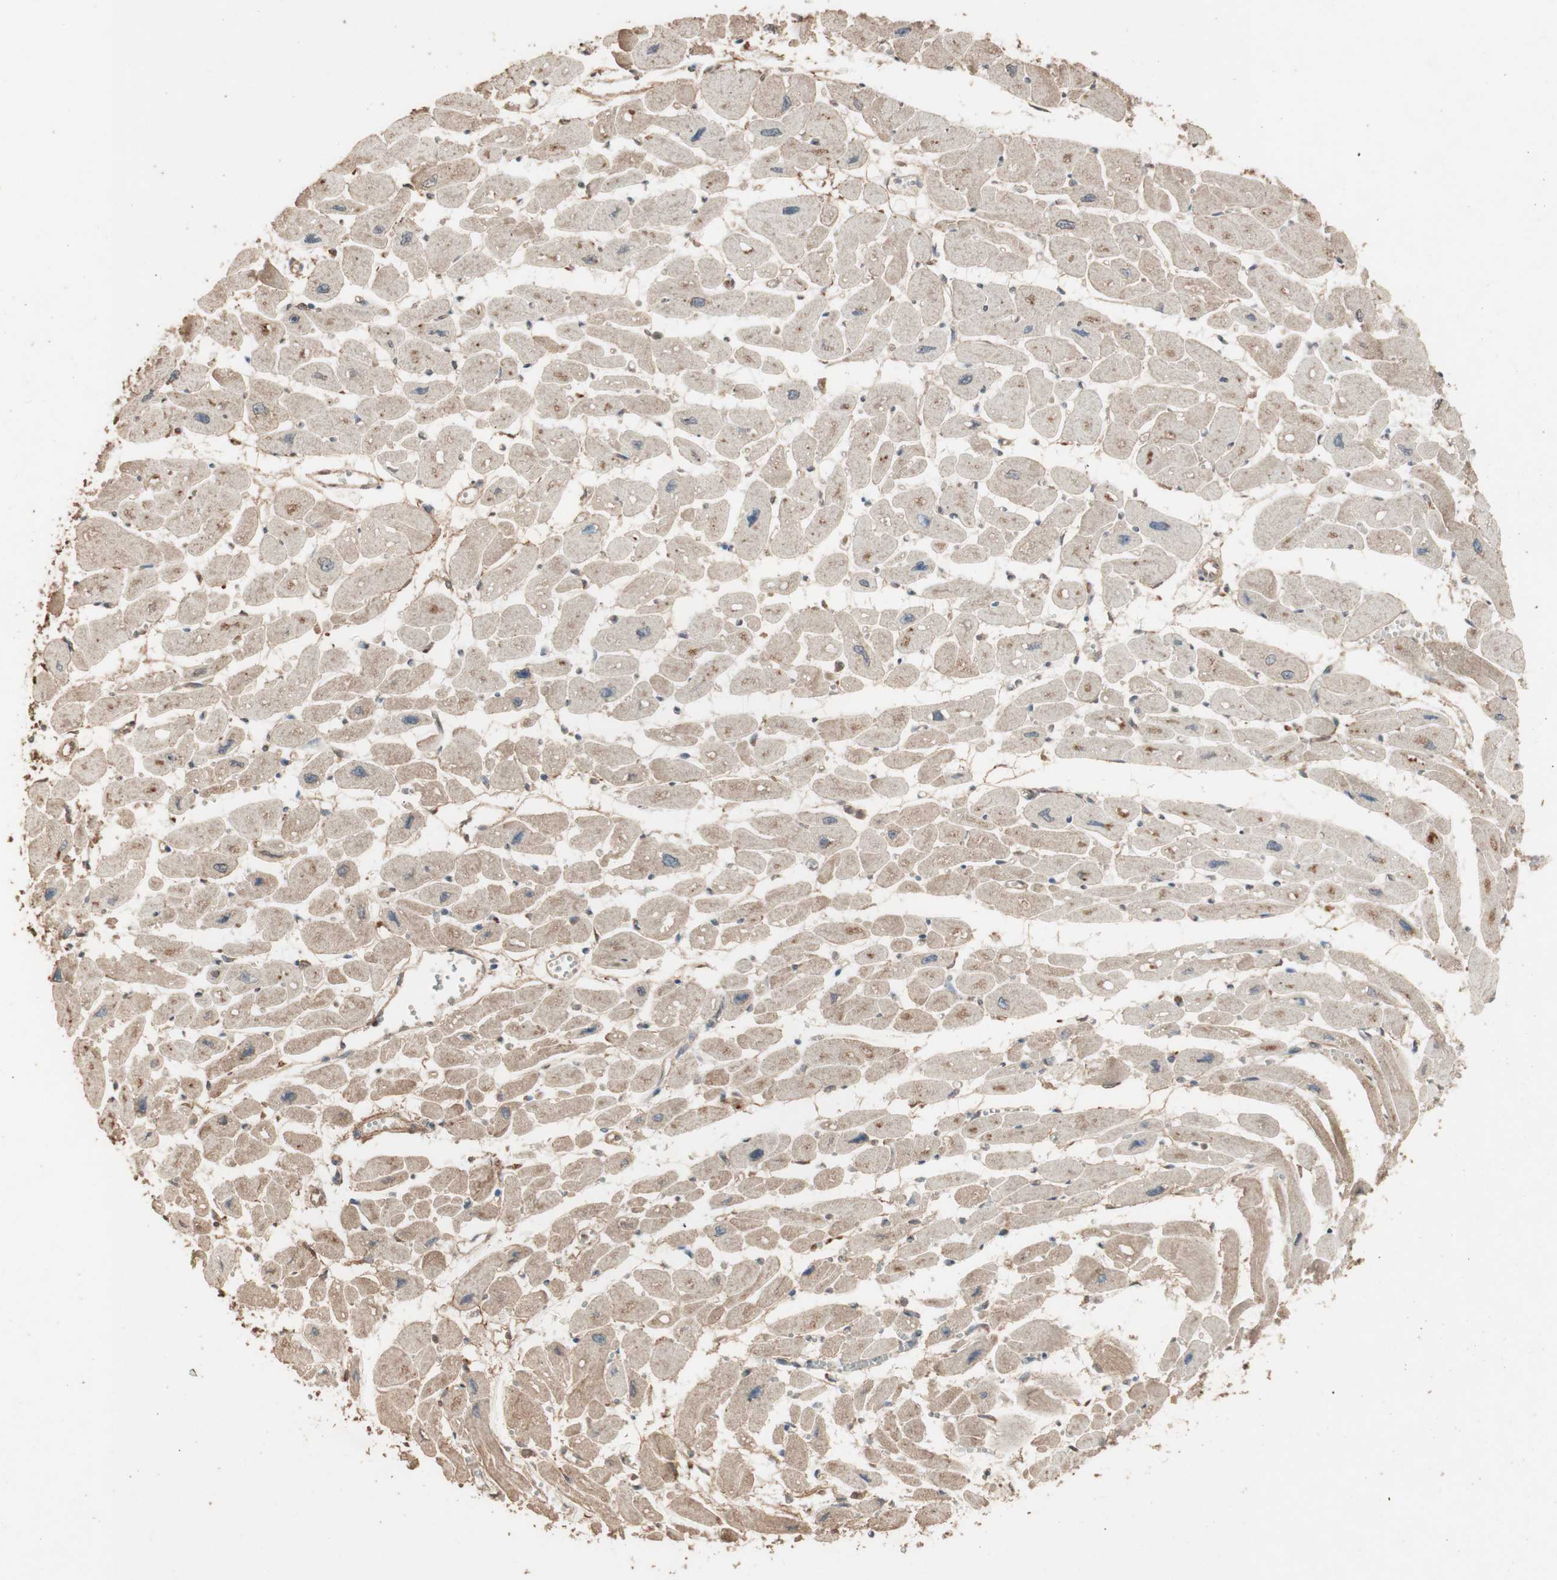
{"staining": {"intensity": "moderate", "quantity": ">75%", "location": "cytoplasmic/membranous,nuclear"}, "tissue": "heart muscle", "cell_type": "Cardiomyocytes", "image_type": "normal", "snomed": [{"axis": "morphology", "description": "Normal tissue, NOS"}, {"axis": "topography", "description": "Heart"}], "caption": "Immunohistochemical staining of normal human heart muscle reveals moderate cytoplasmic/membranous,nuclear protein expression in about >75% of cardiomyocytes.", "gene": "USP20", "patient": {"sex": "female", "age": 54}}